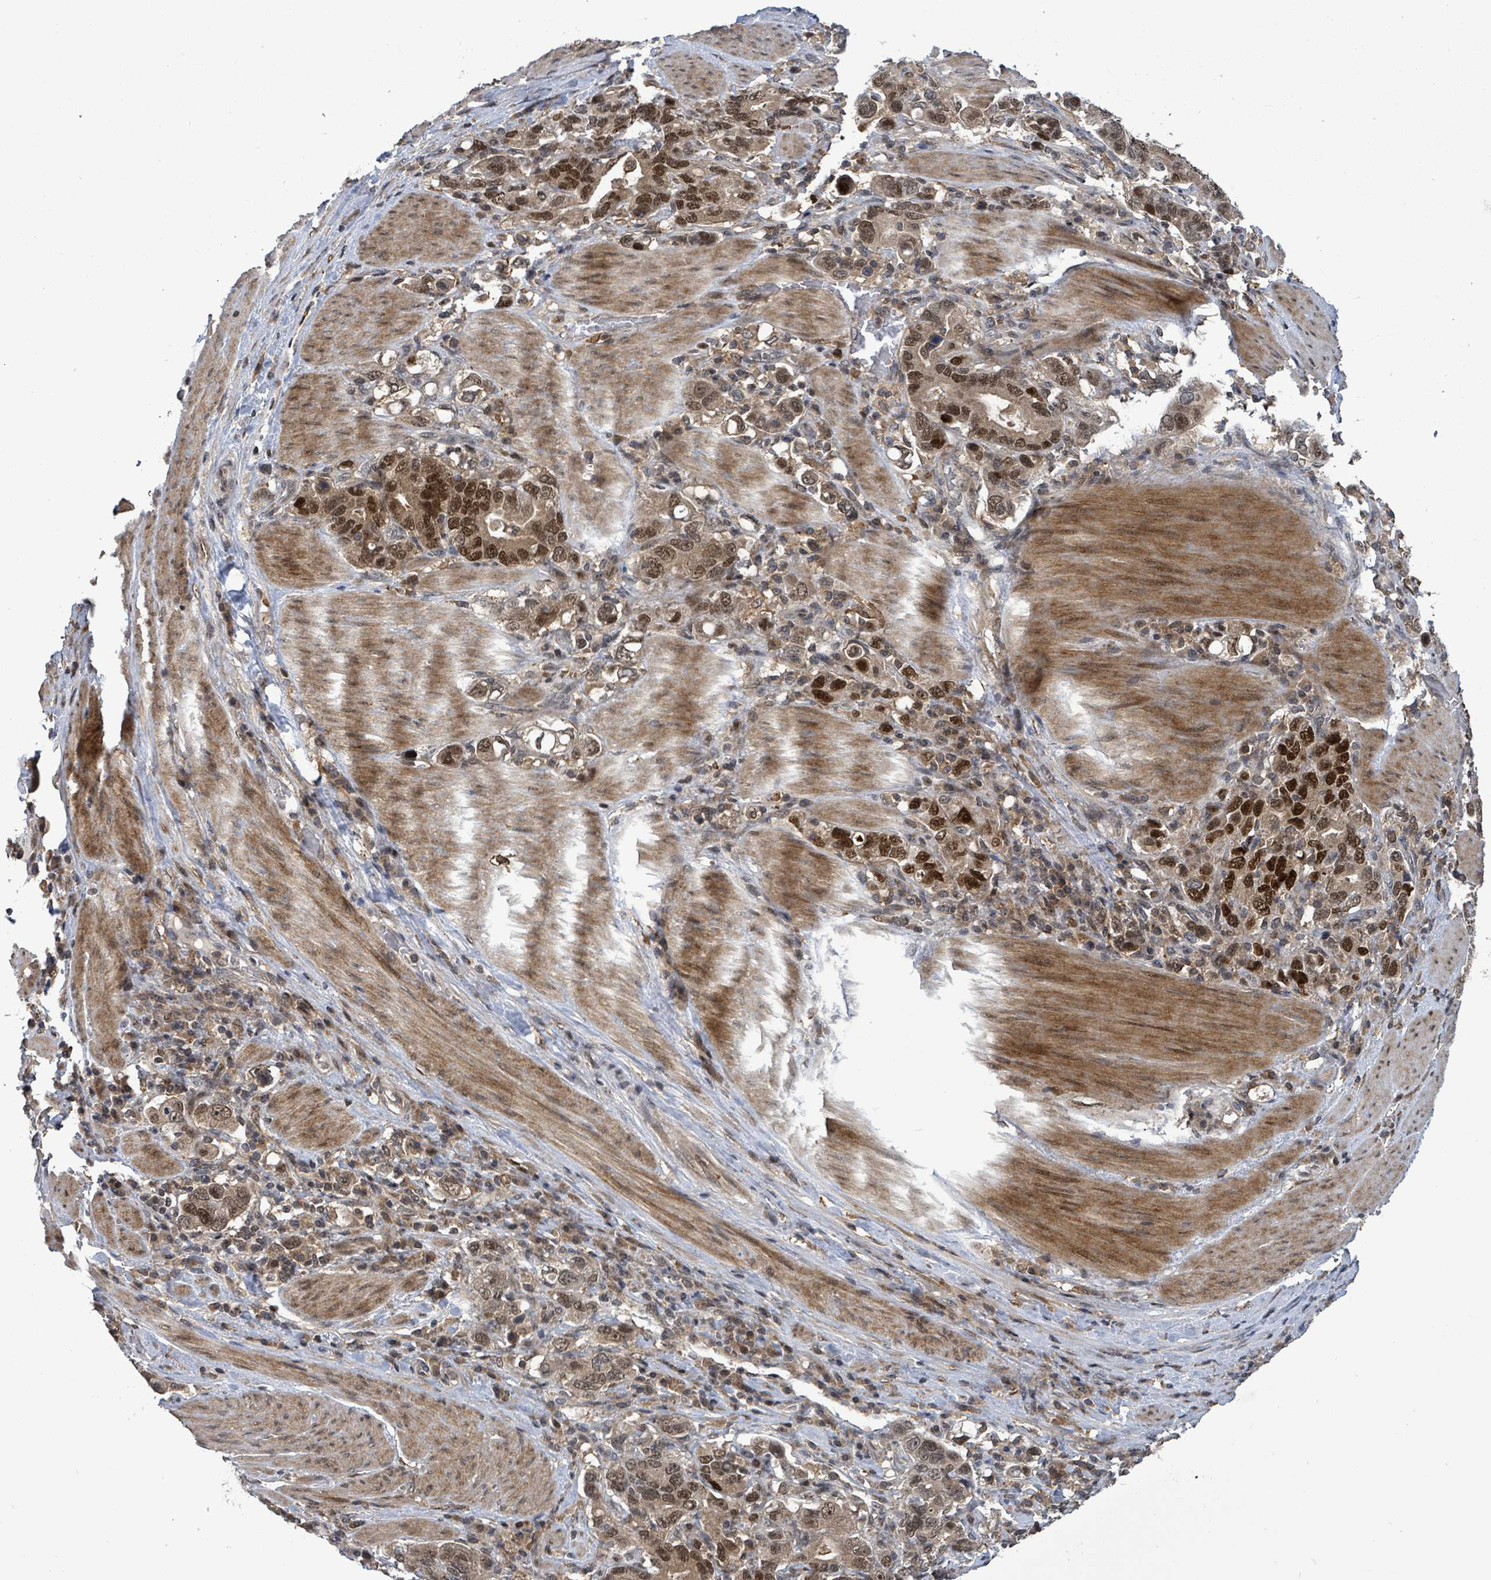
{"staining": {"intensity": "strong", "quantity": ">75%", "location": "nuclear"}, "tissue": "stomach cancer", "cell_type": "Tumor cells", "image_type": "cancer", "snomed": [{"axis": "morphology", "description": "Adenocarcinoma, NOS"}, {"axis": "topography", "description": "Stomach, upper"}, {"axis": "topography", "description": "Stomach"}], "caption": "A micrograph of stomach cancer (adenocarcinoma) stained for a protein exhibits strong nuclear brown staining in tumor cells.", "gene": "FBXO6", "patient": {"sex": "male", "age": 62}}